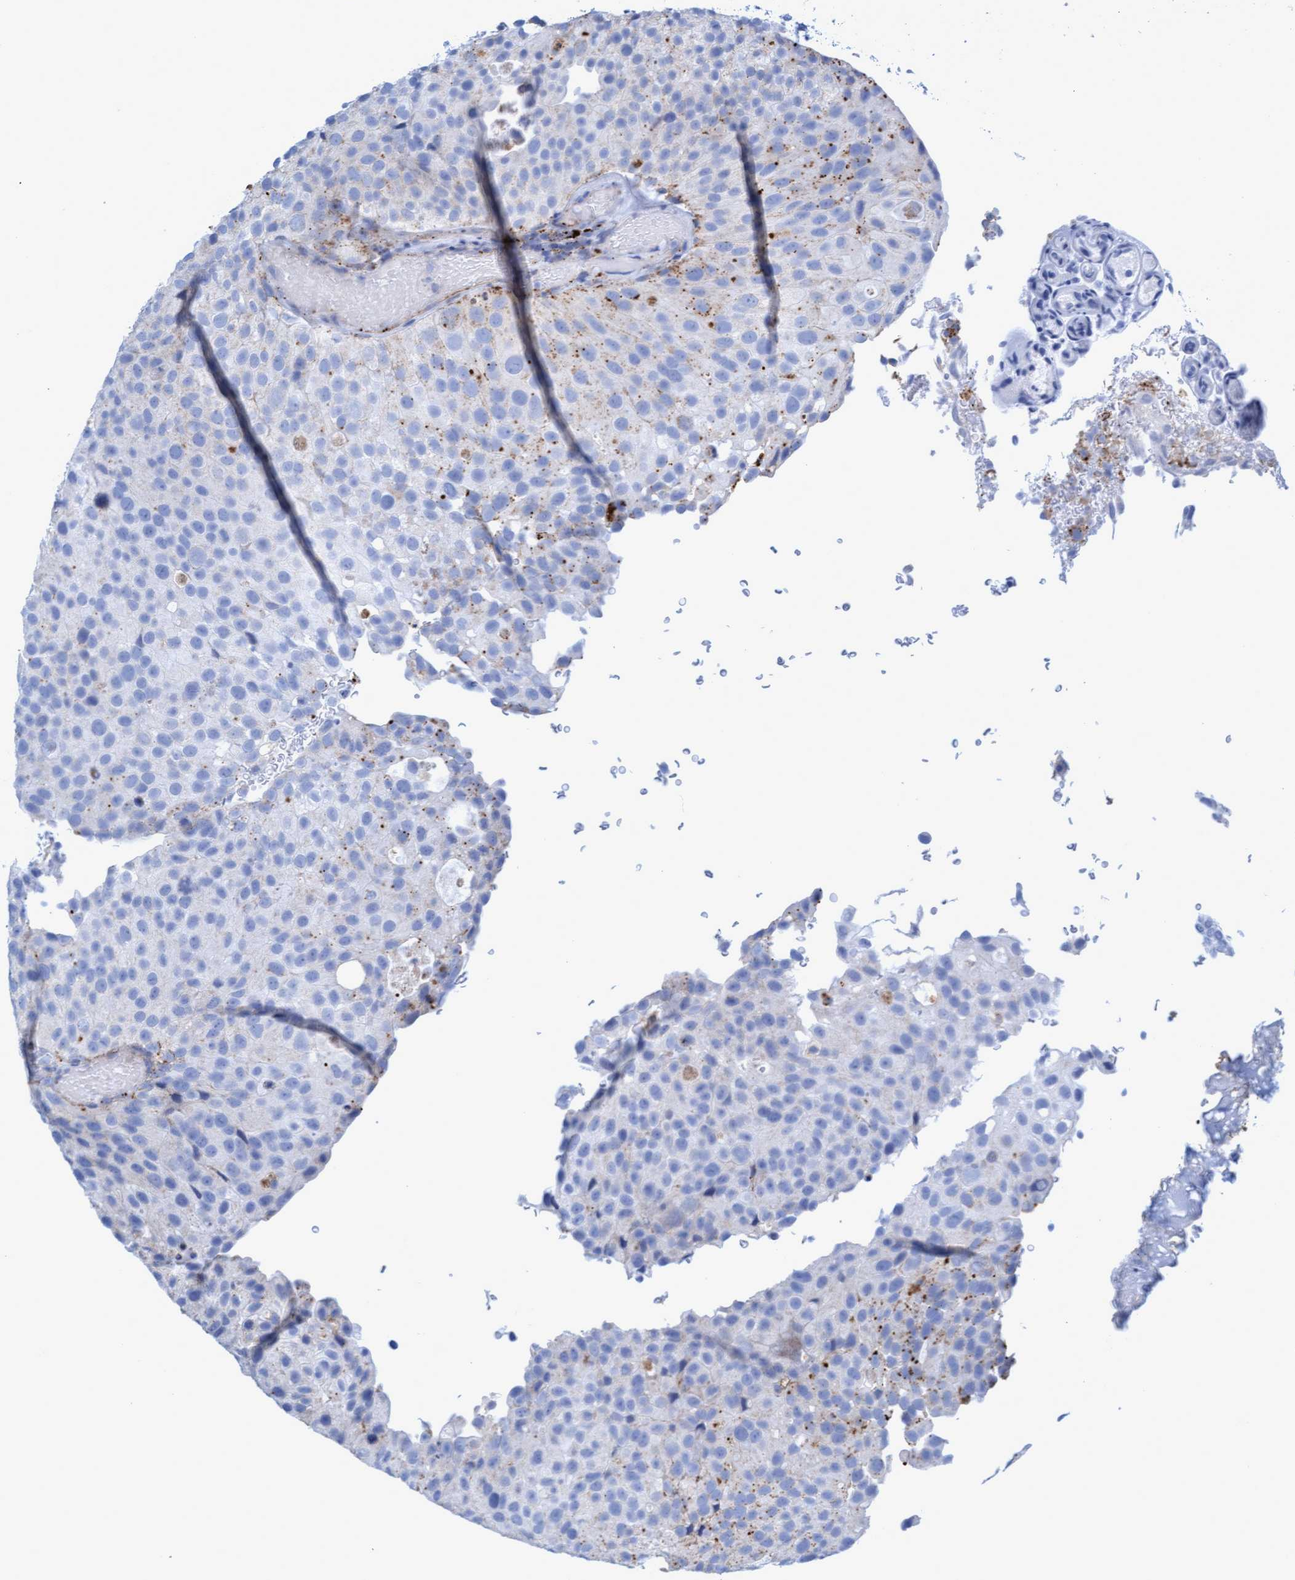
{"staining": {"intensity": "moderate", "quantity": "<25%", "location": "cytoplasmic/membranous"}, "tissue": "urothelial cancer", "cell_type": "Tumor cells", "image_type": "cancer", "snomed": [{"axis": "morphology", "description": "Urothelial carcinoma, Low grade"}, {"axis": "topography", "description": "Urinary bladder"}], "caption": "Brown immunohistochemical staining in low-grade urothelial carcinoma reveals moderate cytoplasmic/membranous positivity in about <25% of tumor cells.", "gene": "SGSH", "patient": {"sex": "male", "age": 78}}